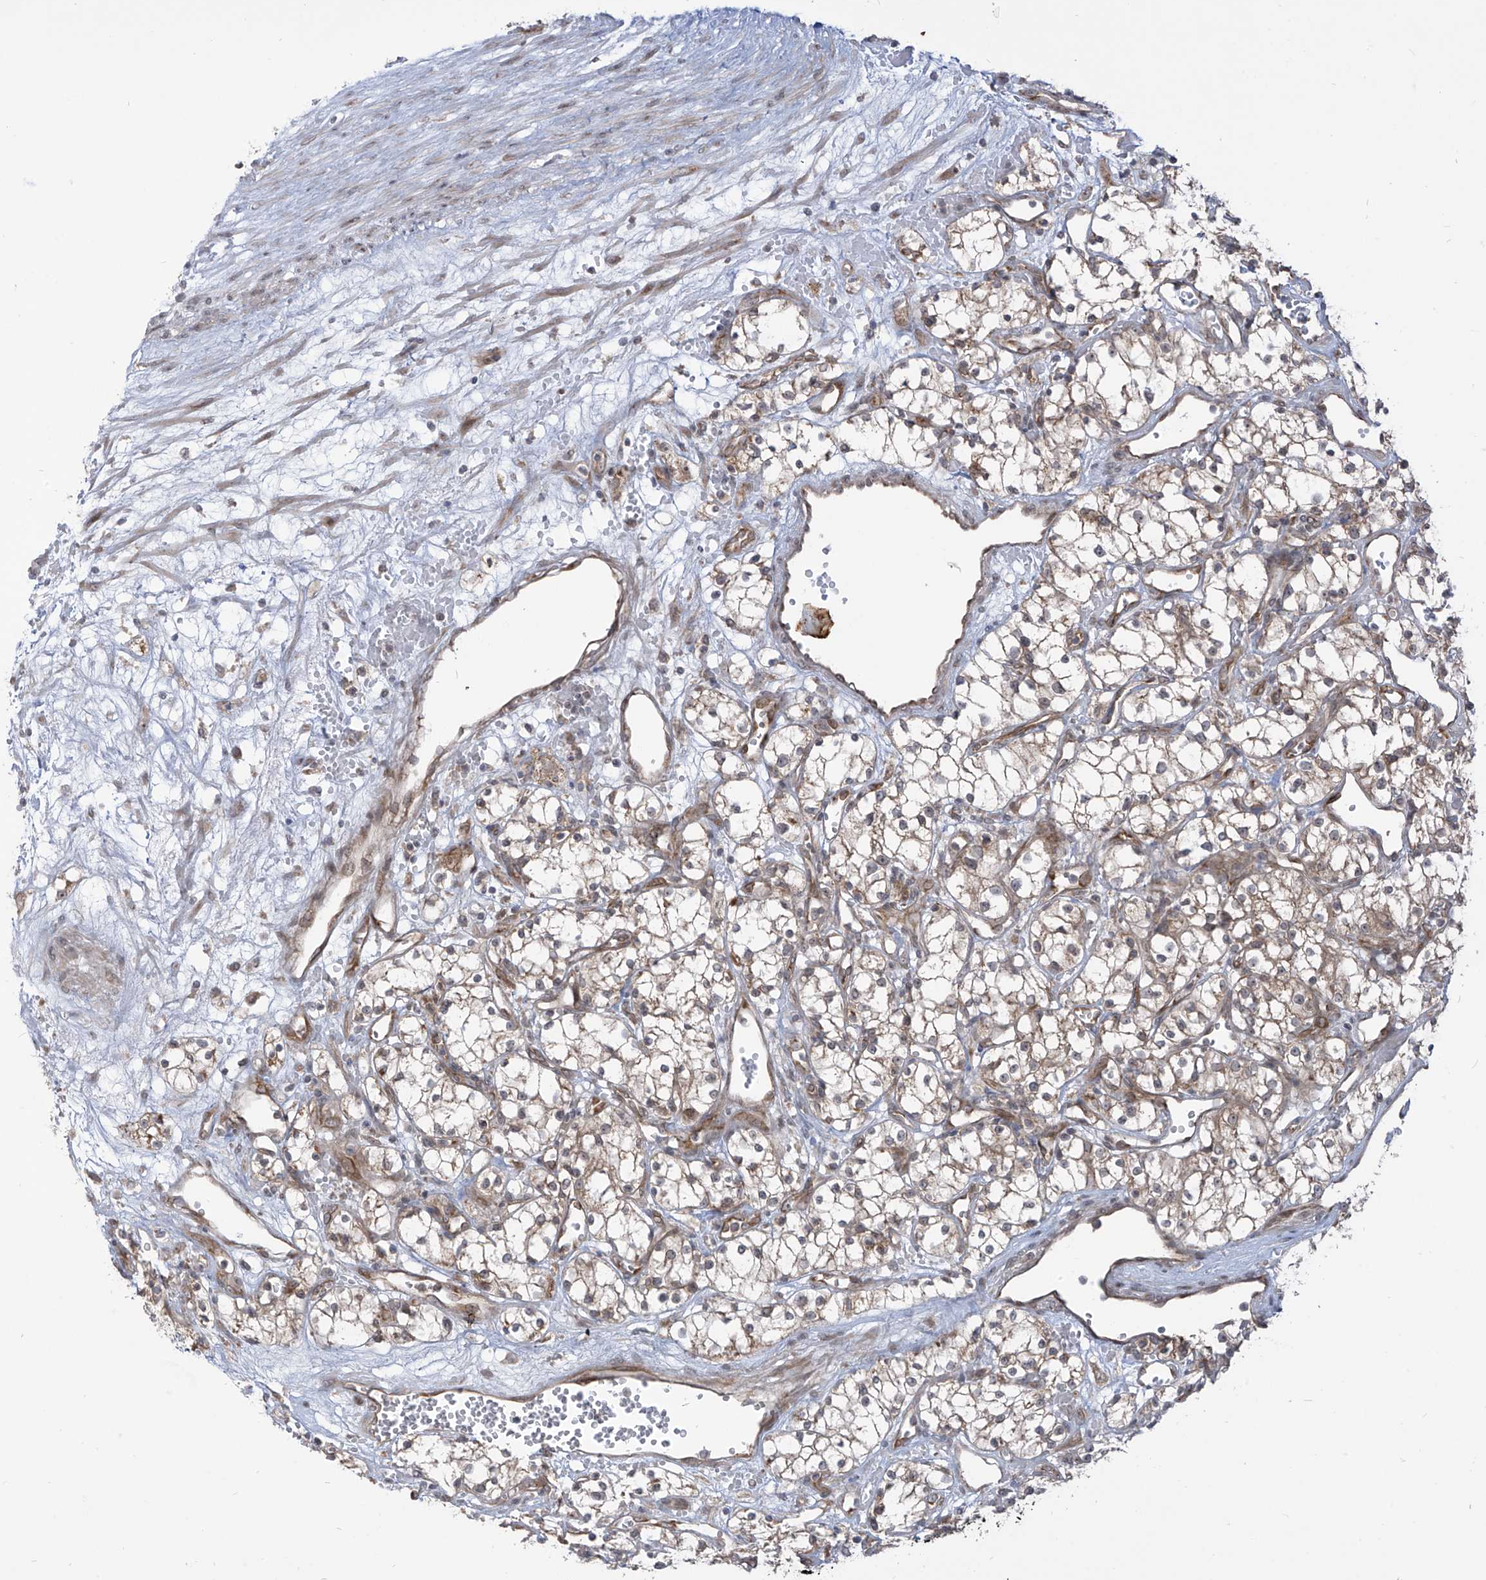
{"staining": {"intensity": "weak", "quantity": "<25%", "location": "cytoplasmic/membranous"}, "tissue": "renal cancer", "cell_type": "Tumor cells", "image_type": "cancer", "snomed": [{"axis": "morphology", "description": "Adenocarcinoma, NOS"}, {"axis": "topography", "description": "Kidney"}], "caption": "DAB immunohistochemical staining of human renal adenocarcinoma reveals no significant positivity in tumor cells.", "gene": "TRIM67", "patient": {"sex": "male", "age": 59}}